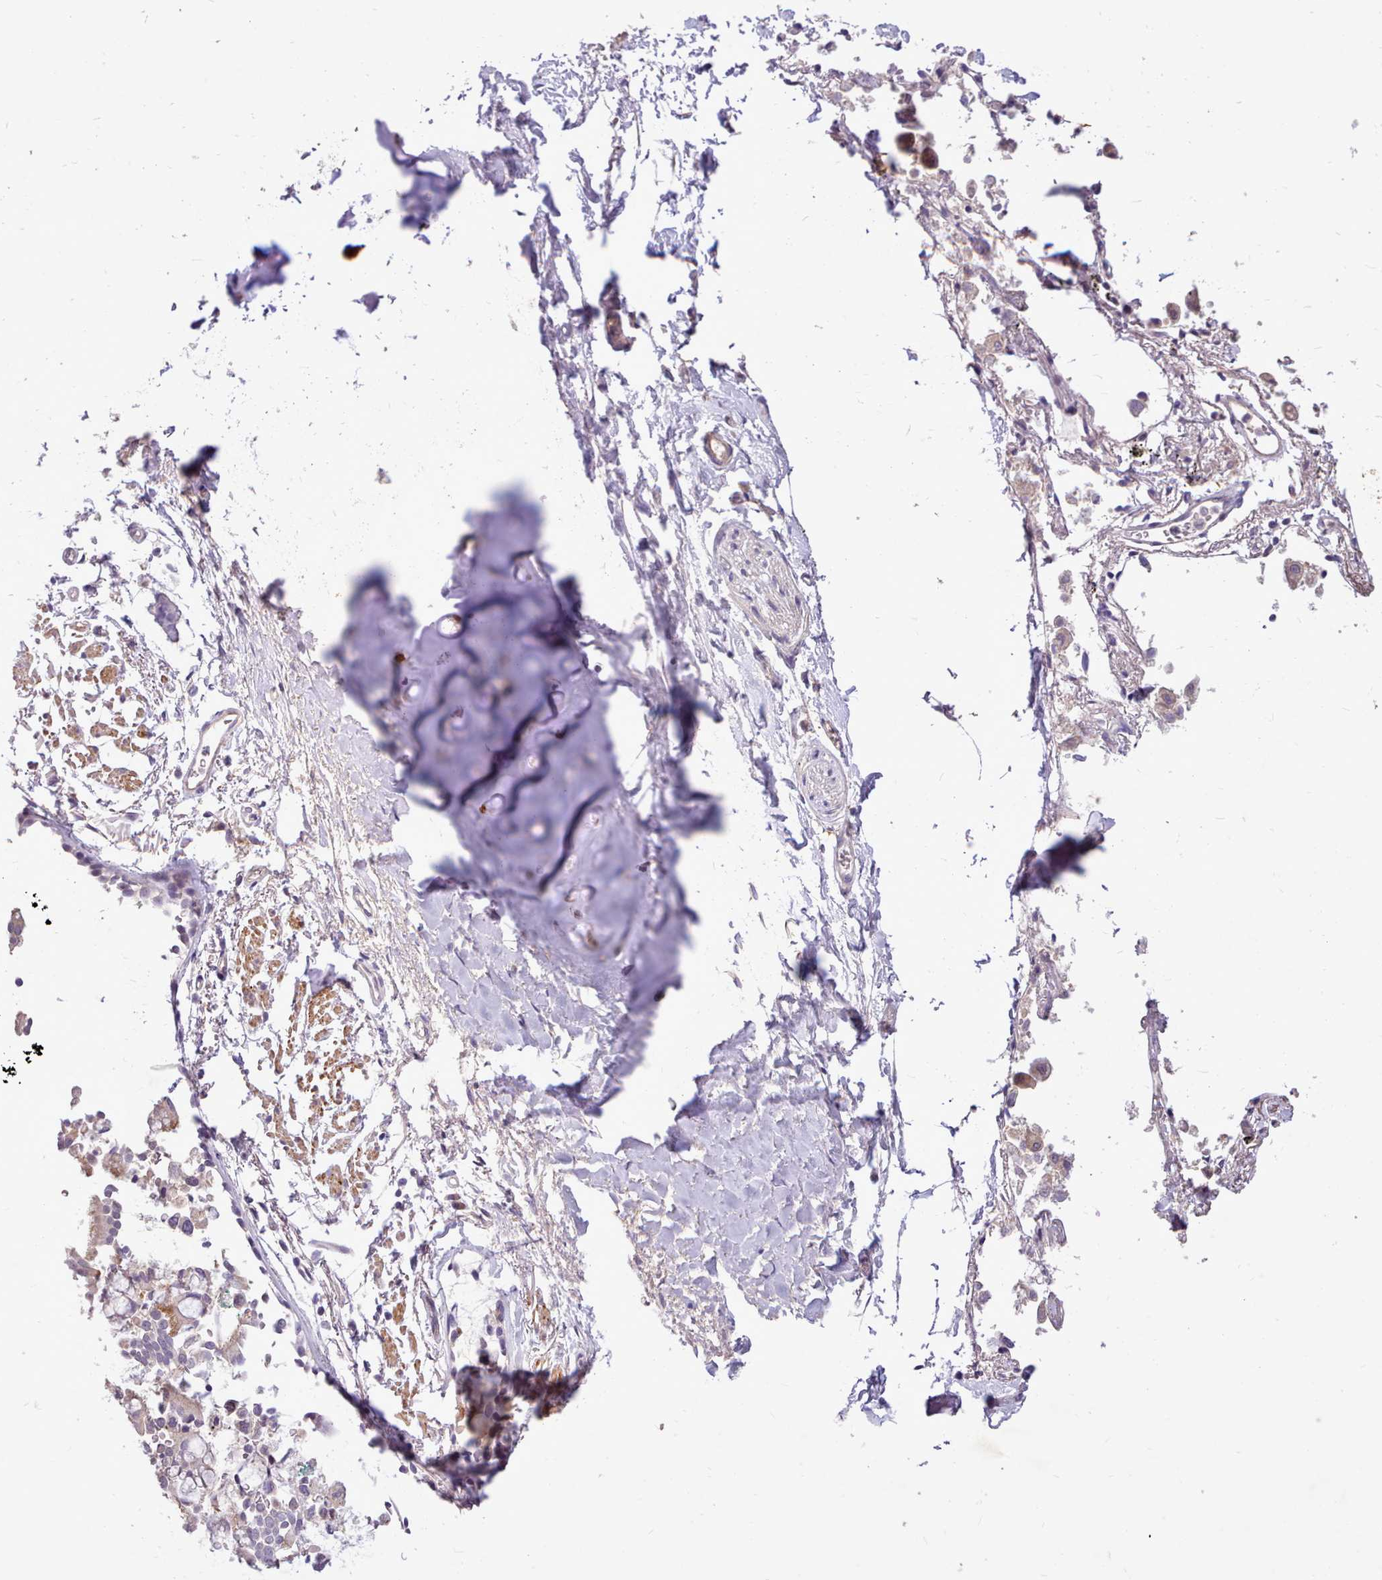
{"staining": {"intensity": "weak", "quantity": "25%-75%", "location": "nuclear"}, "tissue": "adipose tissue", "cell_type": "Adipocytes", "image_type": "normal", "snomed": [{"axis": "morphology", "description": "Normal tissue, NOS"}, {"axis": "topography", "description": "Cartilage tissue"}], "caption": "Protein analysis of benign adipose tissue shows weak nuclear staining in about 25%-75% of adipocytes. The staining was performed using DAB to visualize the protein expression in brown, while the nuclei were stained in blue with hematoxylin (Magnification: 20x).", "gene": "ZNF607", "patient": {"sex": "male", "age": 73}}